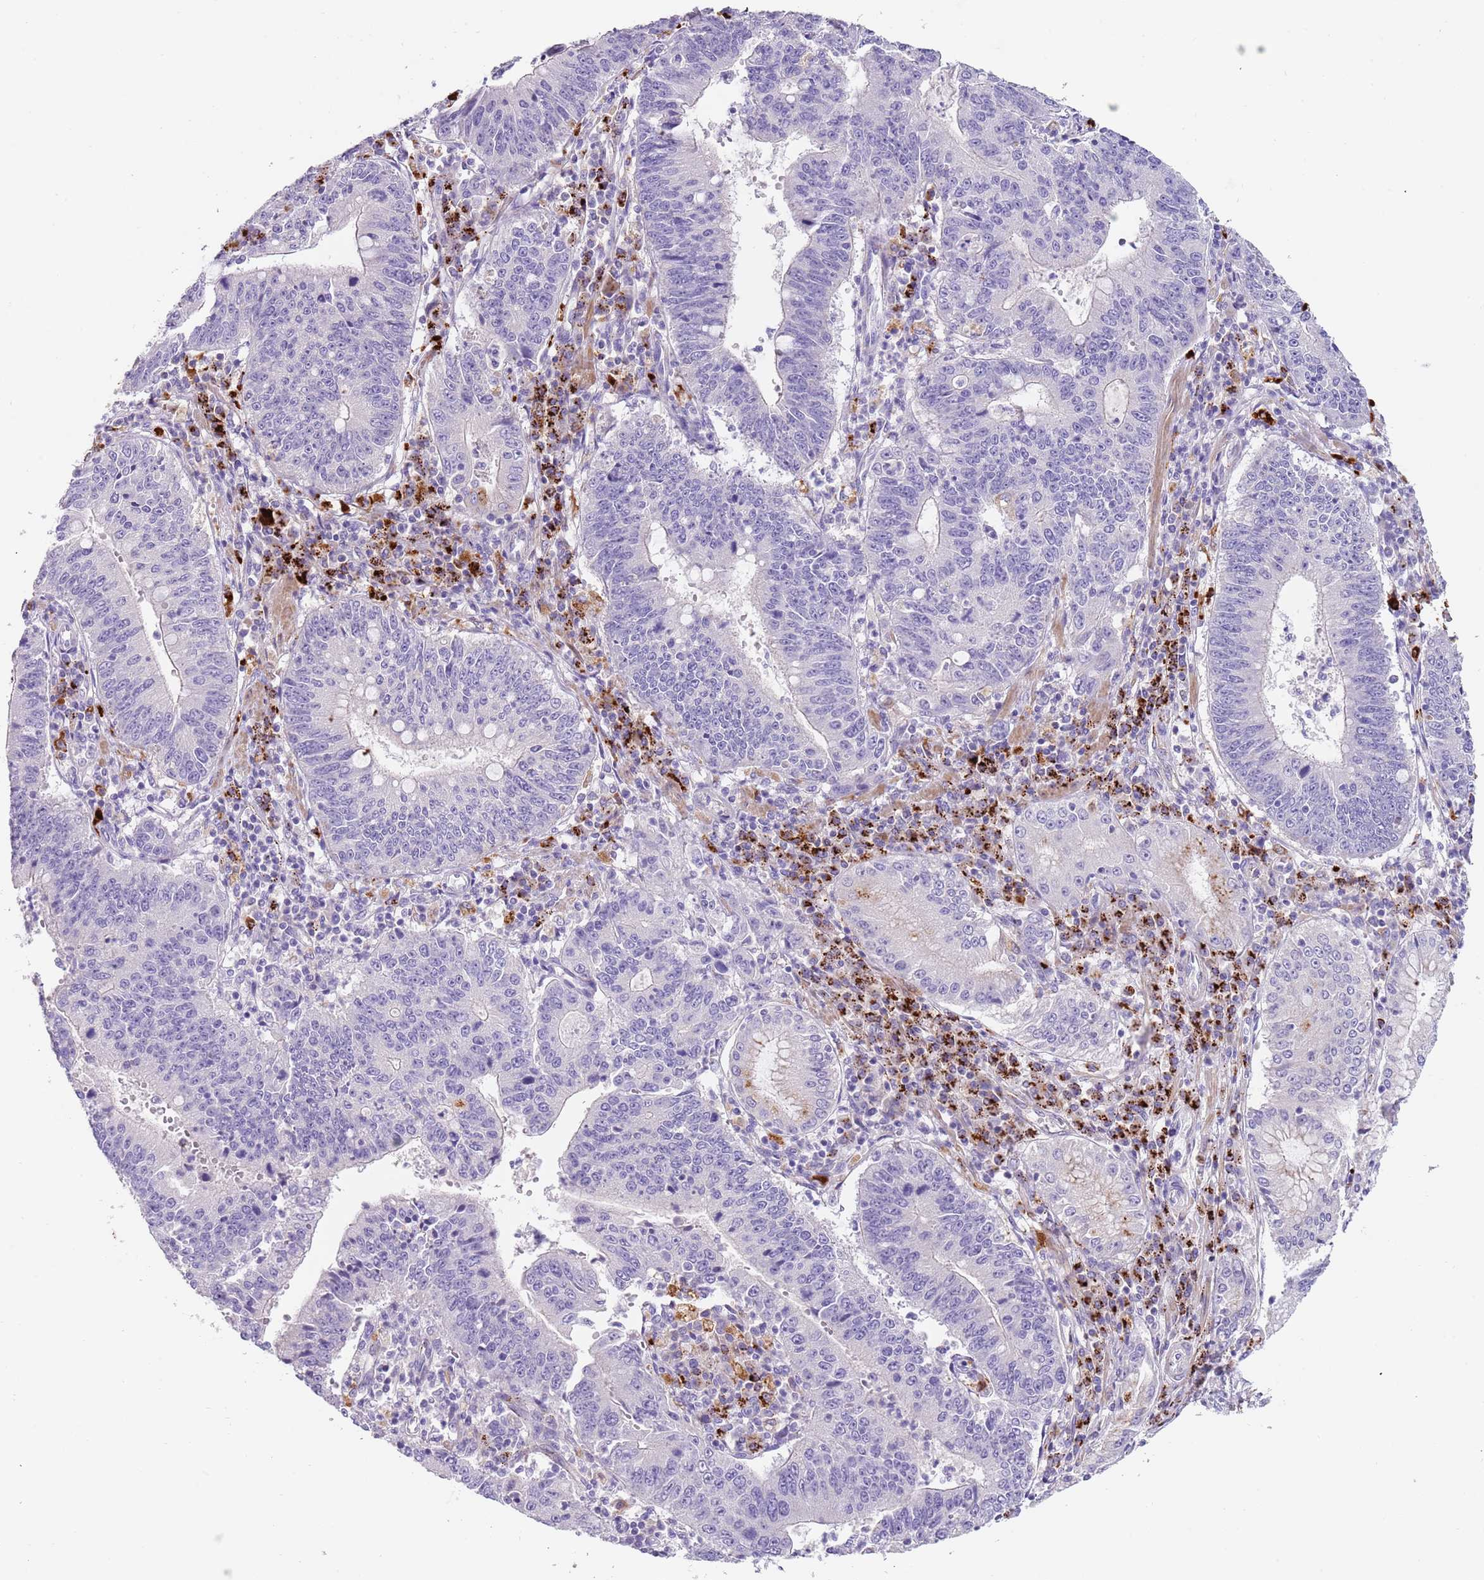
{"staining": {"intensity": "negative", "quantity": "none", "location": "none"}, "tissue": "stomach cancer", "cell_type": "Tumor cells", "image_type": "cancer", "snomed": [{"axis": "morphology", "description": "Adenocarcinoma, NOS"}, {"axis": "topography", "description": "Stomach"}], "caption": "The IHC histopathology image has no significant staining in tumor cells of stomach adenocarcinoma tissue.", "gene": "LRRN3", "patient": {"sex": "male", "age": 59}}